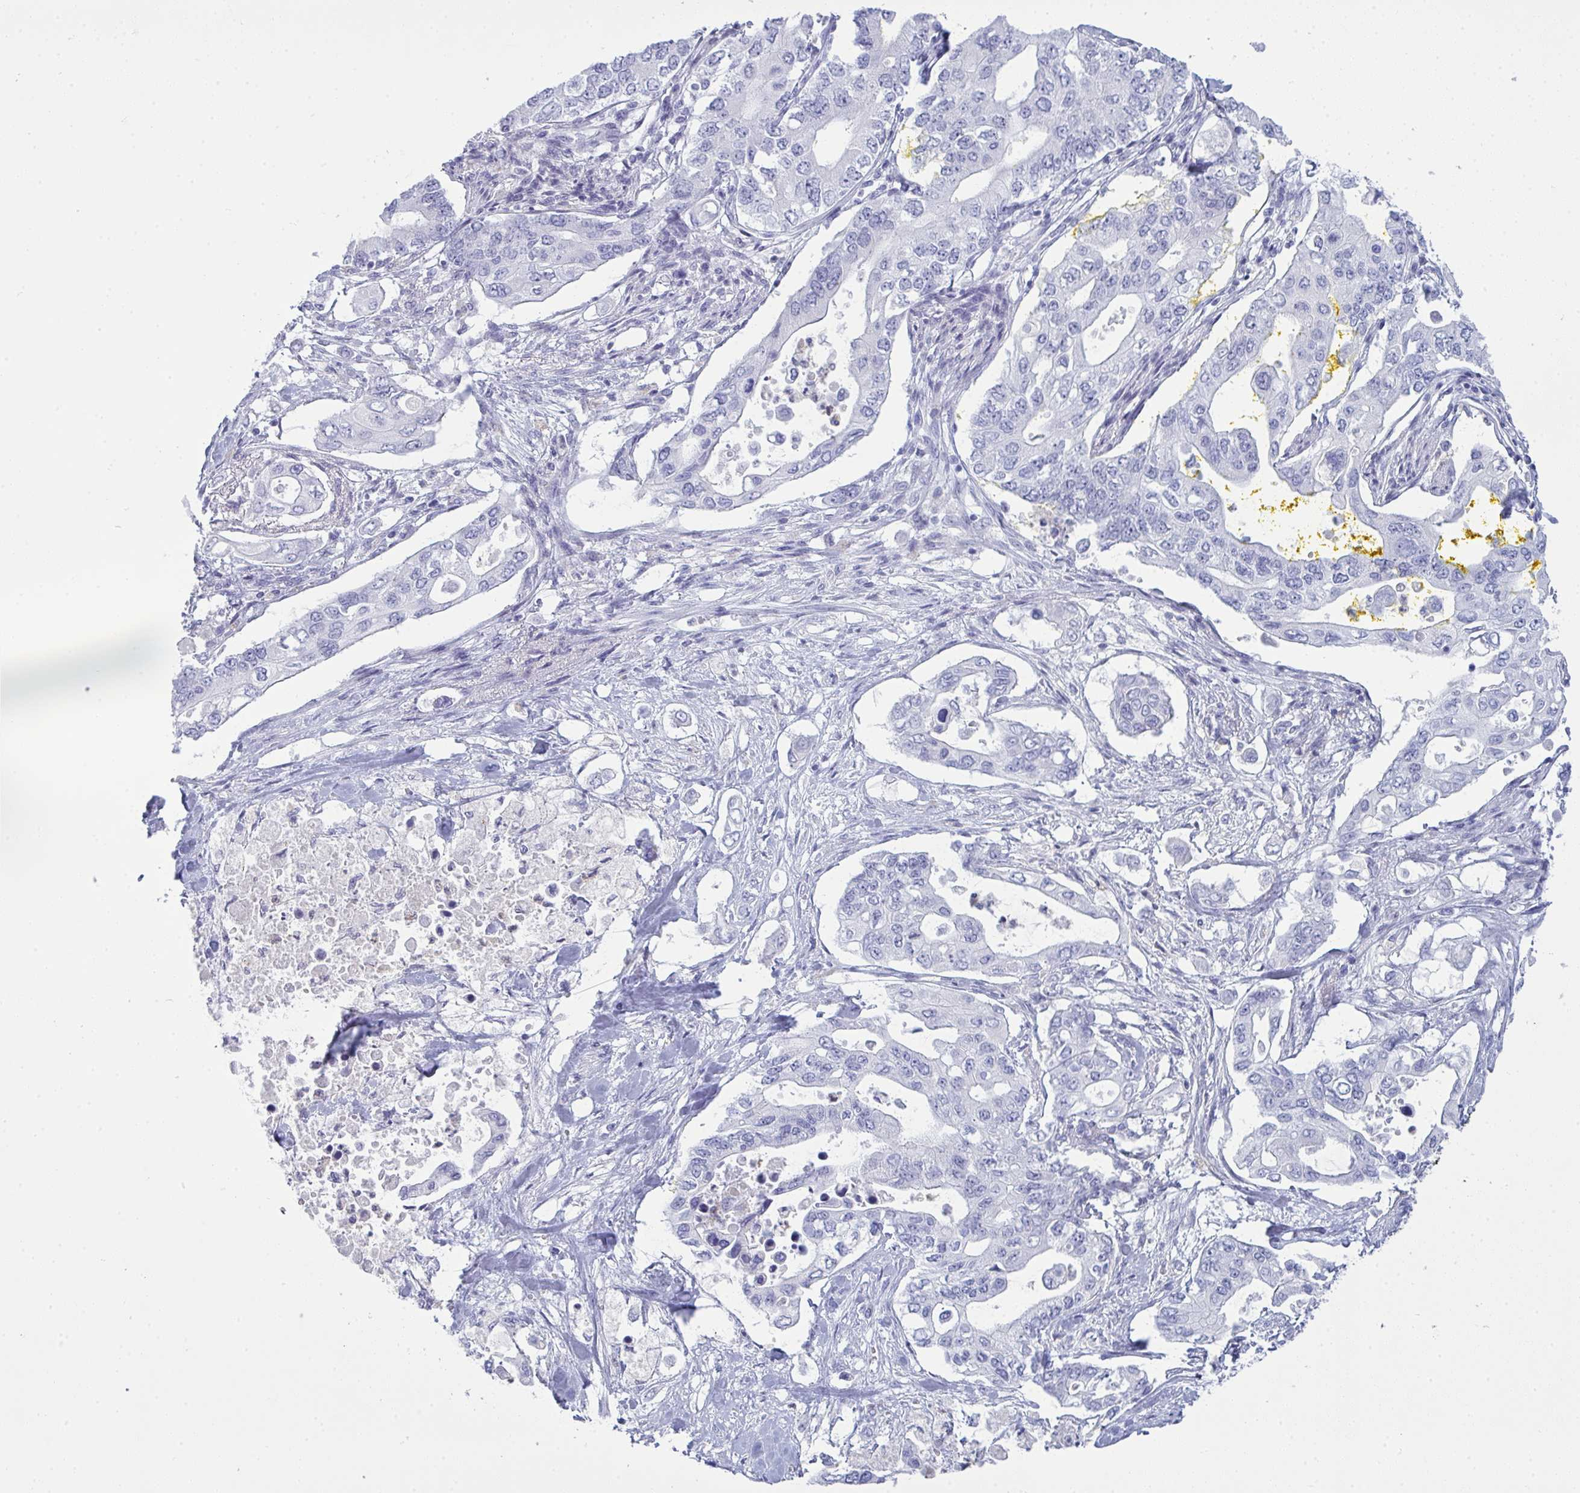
{"staining": {"intensity": "negative", "quantity": "none", "location": "none"}, "tissue": "pancreatic cancer", "cell_type": "Tumor cells", "image_type": "cancer", "snomed": [{"axis": "morphology", "description": "Adenocarcinoma, NOS"}, {"axis": "topography", "description": "Pancreas"}], "caption": "DAB (3,3'-diaminobenzidine) immunohistochemical staining of human pancreatic cancer demonstrates no significant staining in tumor cells.", "gene": "SERPINB10", "patient": {"sex": "female", "age": 63}}